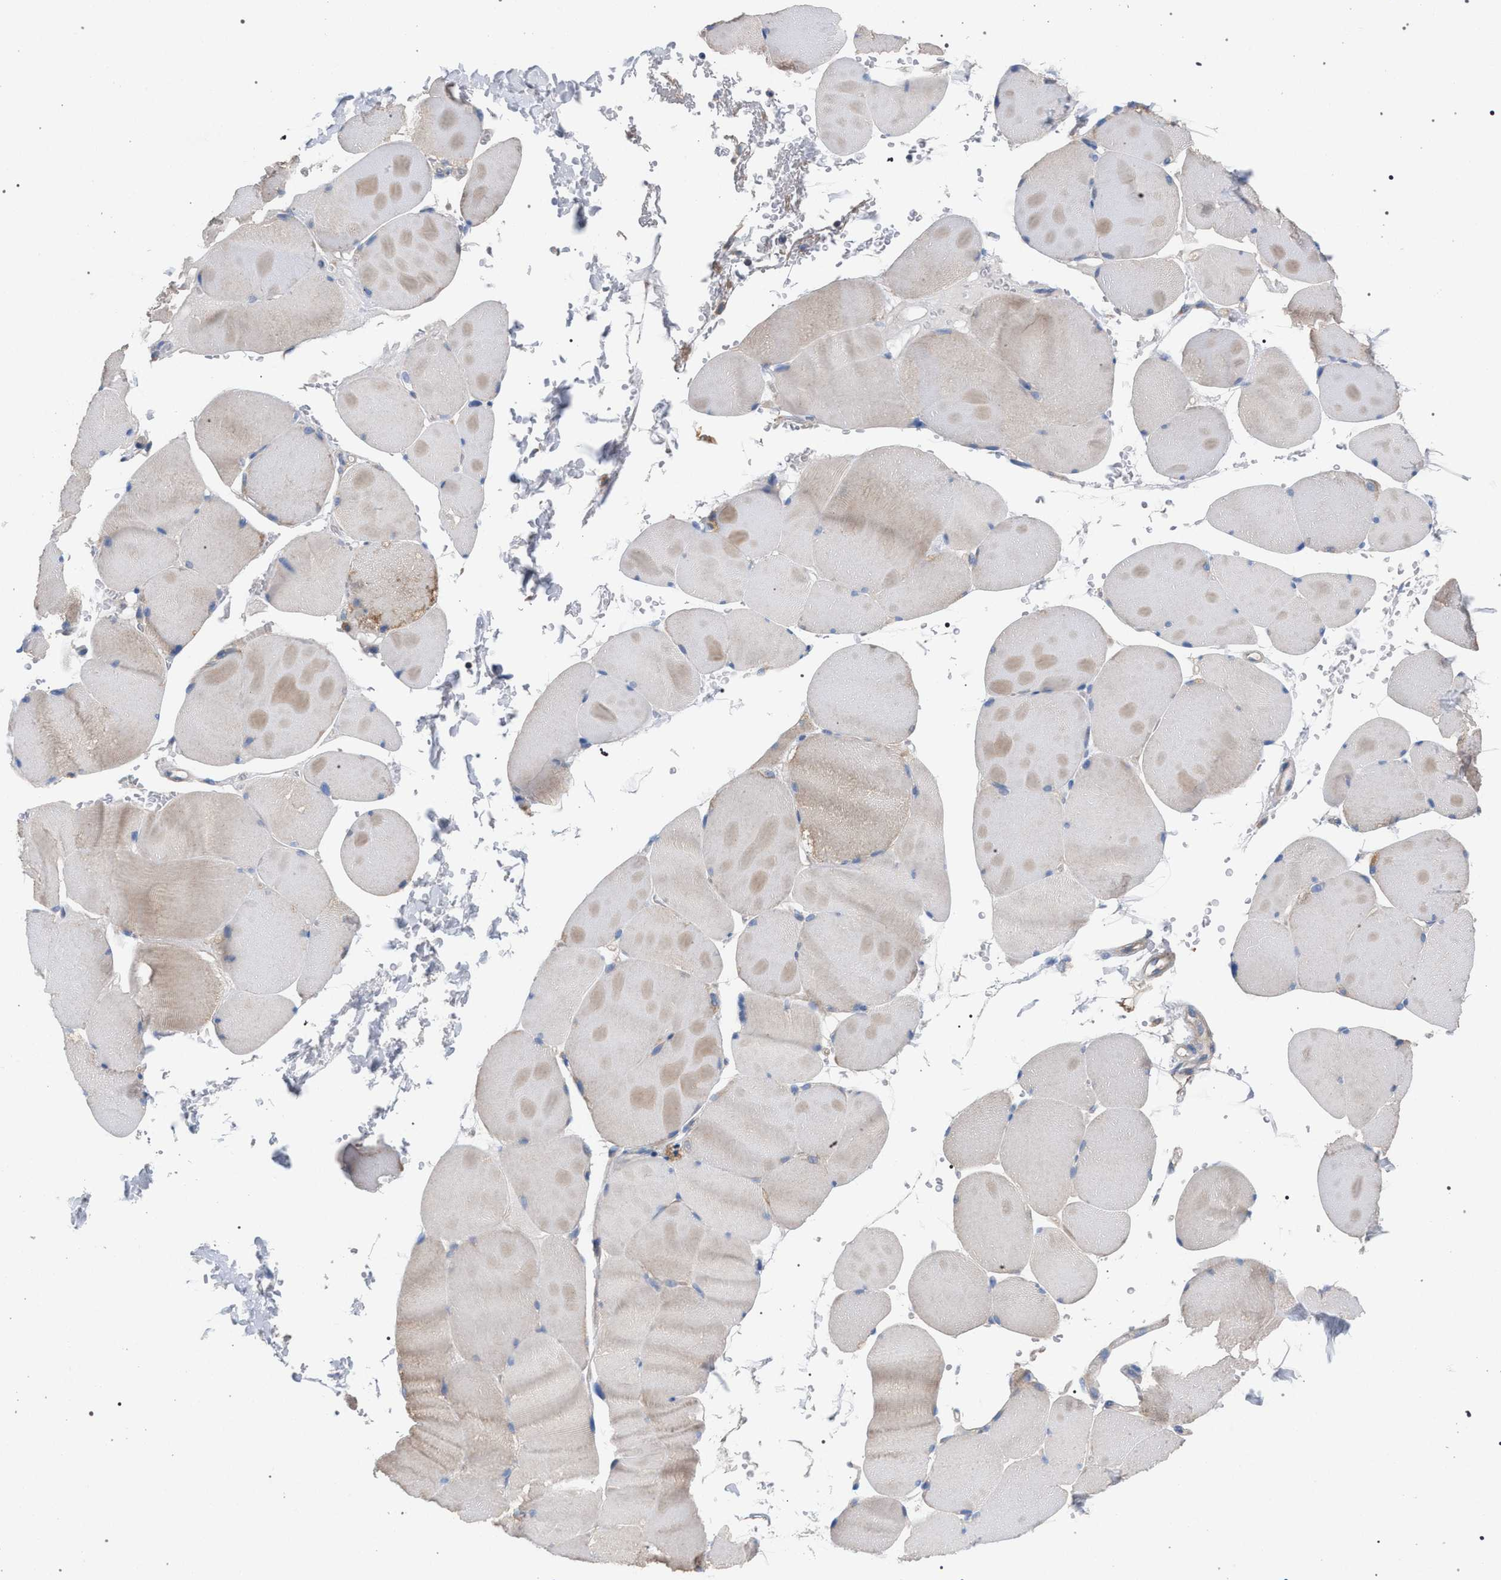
{"staining": {"intensity": "negative", "quantity": "none", "location": "none"}, "tissue": "skeletal muscle", "cell_type": "Myocytes", "image_type": "normal", "snomed": [{"axis": "morphology", "description": "Normal tissue, NOS"}, {"axis": "topography", "description": "Skin"}, {"axis": "topography", "description": "Skeletal muscle"}], "caption": "Immunohistochemistry histopathology image of unremarkable skeletal muscle stained for a protein (brown), which exhibits no expression in myocytes.", "gene": "VPS13A", "patient": {"sex": "male", "age": 83}}